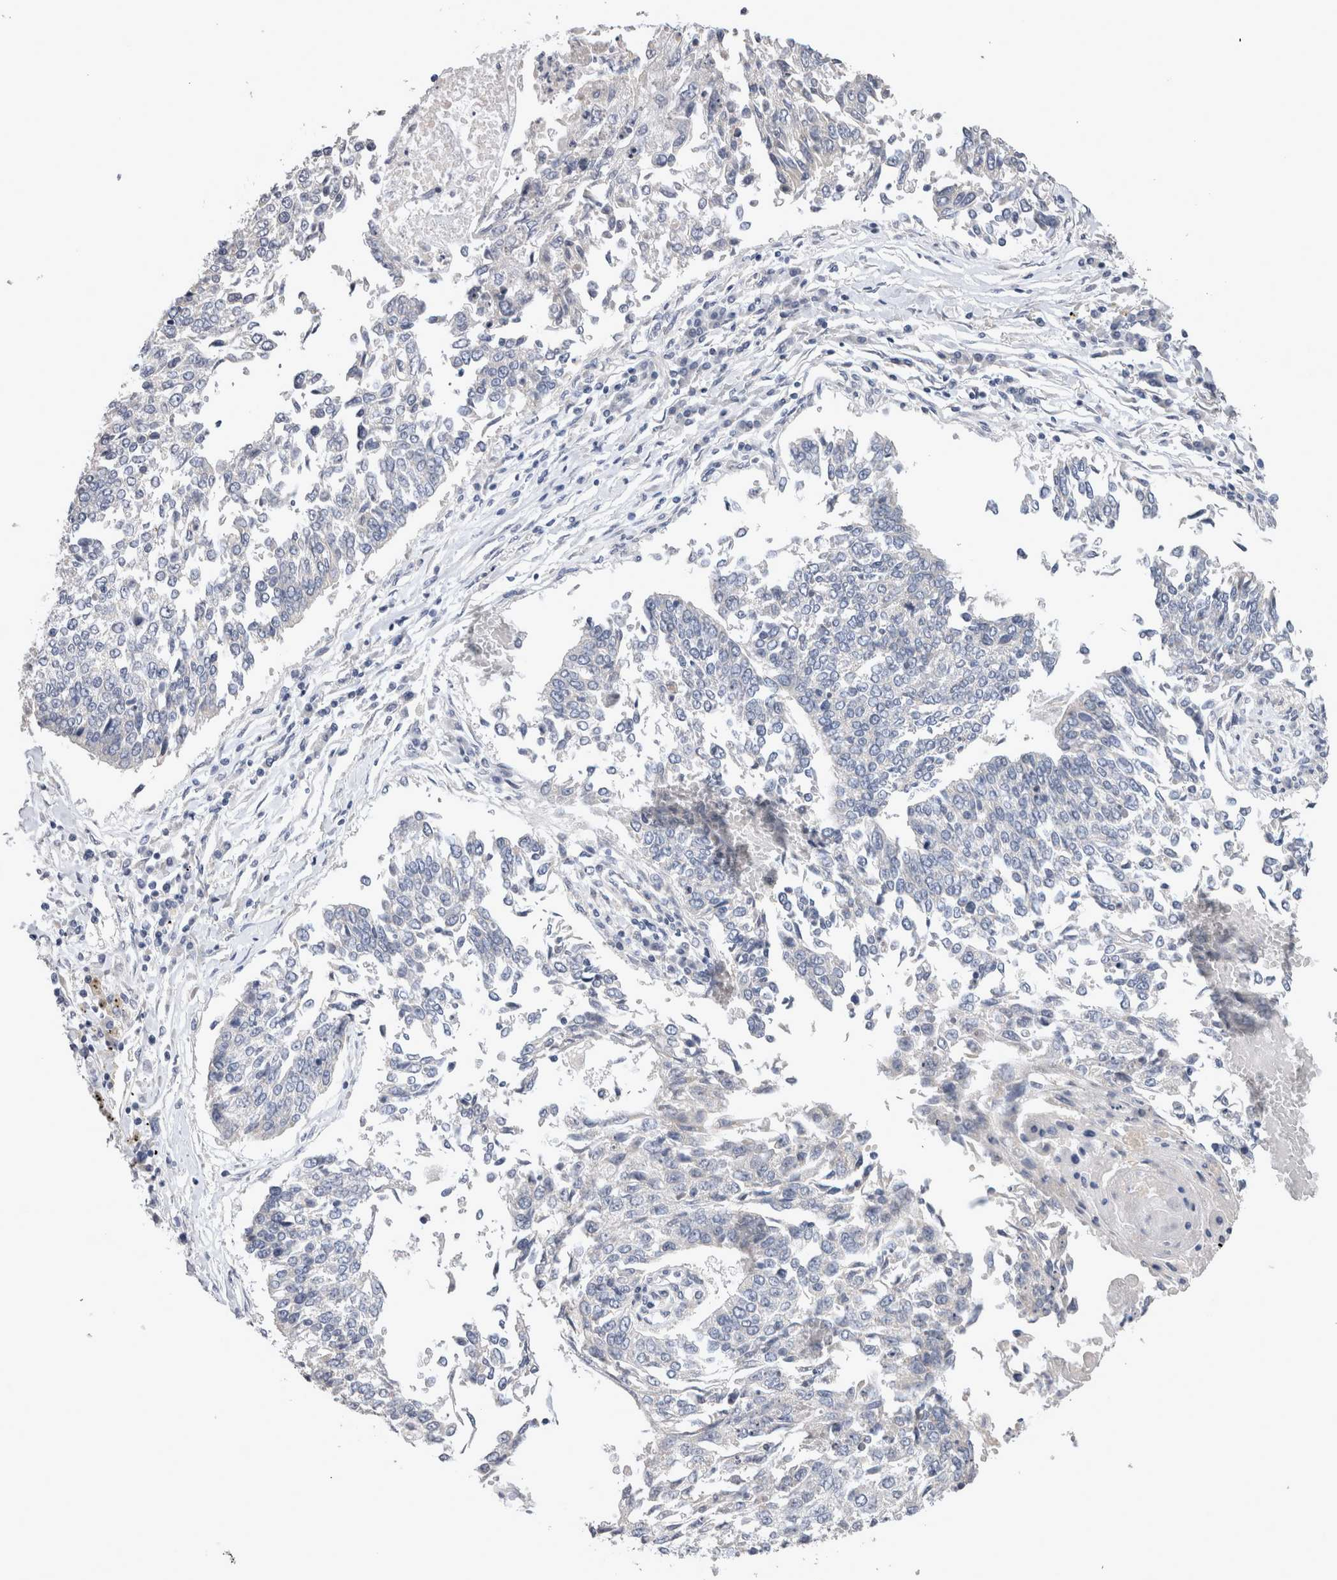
{"staining": {"intensity": "negative", "quantity": "none", "location": "none"}, "tissue": "lung cancer", "cell_type": "Tumor cells", "image_type": "cancer", "snomed": [{"axis": "morphology", "description": "Normal tissue, NOS"}, {"axis": "morphology", "description": "Squamous cell carcinoma, NOS"}, {"axis": "topography", "description": "Cartilage tissue"}, {"axis": "topography", "description": "Bronchus"}, {"axis": "topography", "description": "Lung"}, {"axis": "topography", "description": "Peripheral nerve tissue"}], "caption": "High magnification brightfield microscopy of squamous cell carcinoma (lung) stained with DAB (brown) and counterstained with hematoxylin (blue): tumor cells show no significant staining.", "gene": "LRRC40", "patient": {"sex": "female", "age": 49}}